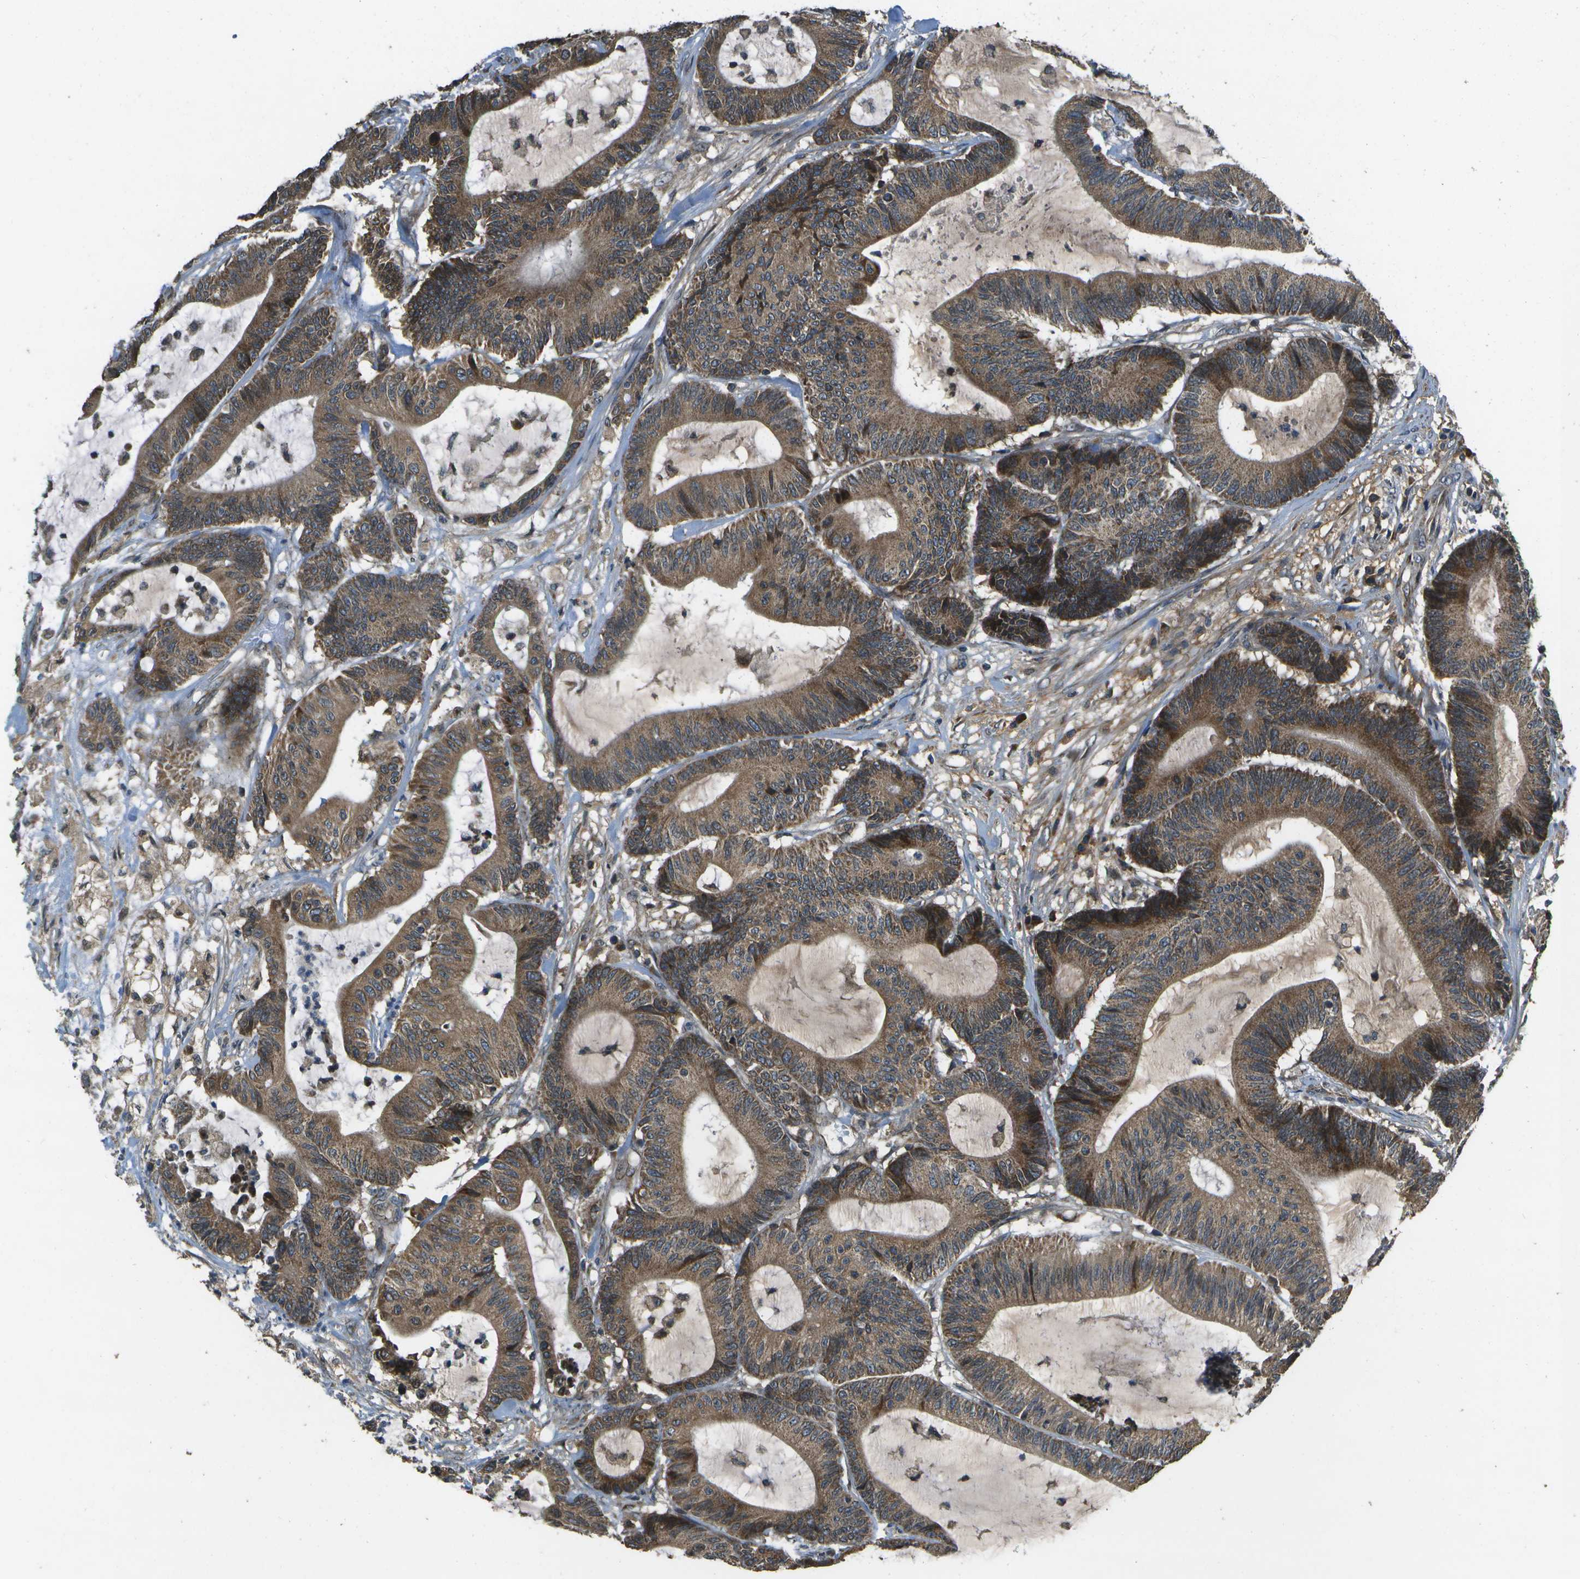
{"staining": {"intensity": "moderate", "quantity": ">75%", "location": "cytoplasmic/membranous"}, "tissue": "colorectal cancer", "cell_type": "Tumor cells", "image_type": "cancer", "snomed": [{"axis": "morphology", "description": "Adenocarcinoma, NOS"}, {"axis": "topography", "description": "Colon"}], "caption": "The immunohistochemical stain shows moderate cytoplasmic/membranous expression in tumor cells of colorectal cancer (adenocarcinoma) tissue.", "gene": "HFE", "patient": {"sex": "female", "age": 84}}